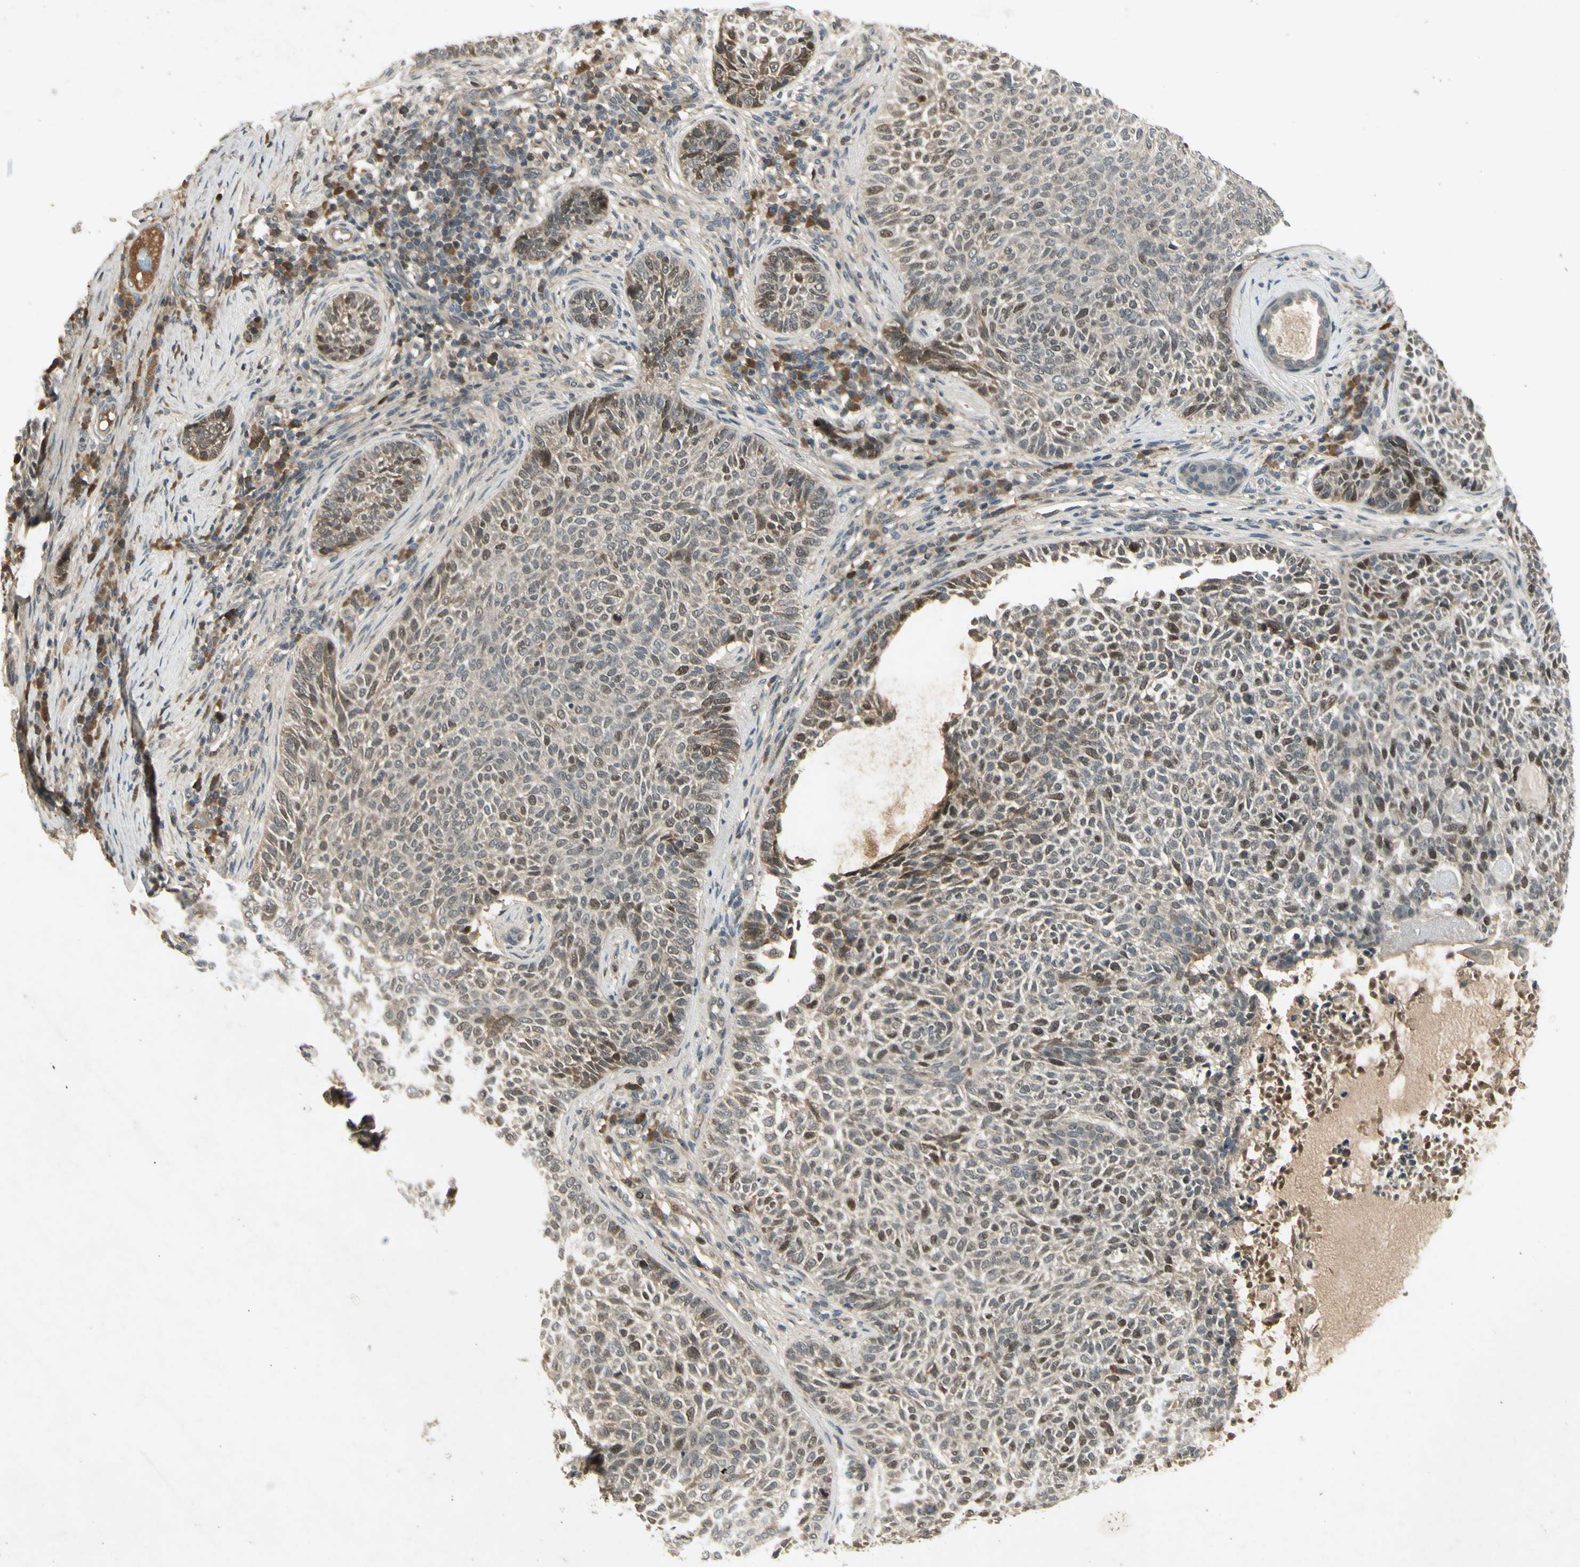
{"staining": {"intensity": "moderate", "quantity": "<25%", "location": "nuclear"}, "tissue": "skin cancer", "cell_type": "Tumor cells", "image_type": "cancer", "snomed": [{"axis": "morphology", "description": "Basal cell carcinoma"}, {"axis": "topography", "description": "Skin"}], "caption": "Immunohistochemistry staining of skin basal cell carcinoma, which demonstrates low levels of moderate nuclear positivity in approximately <25% of tumor cells indicating moderate nuclear protein positivity. The staining was performed using DAB (3,3'-diaminobenzidine) (brown) for protein detection and nuclei were counterstained in hematoxylin (blue).", "gene": "RAD18", "patient": {"sex": "male", "age": 87}}